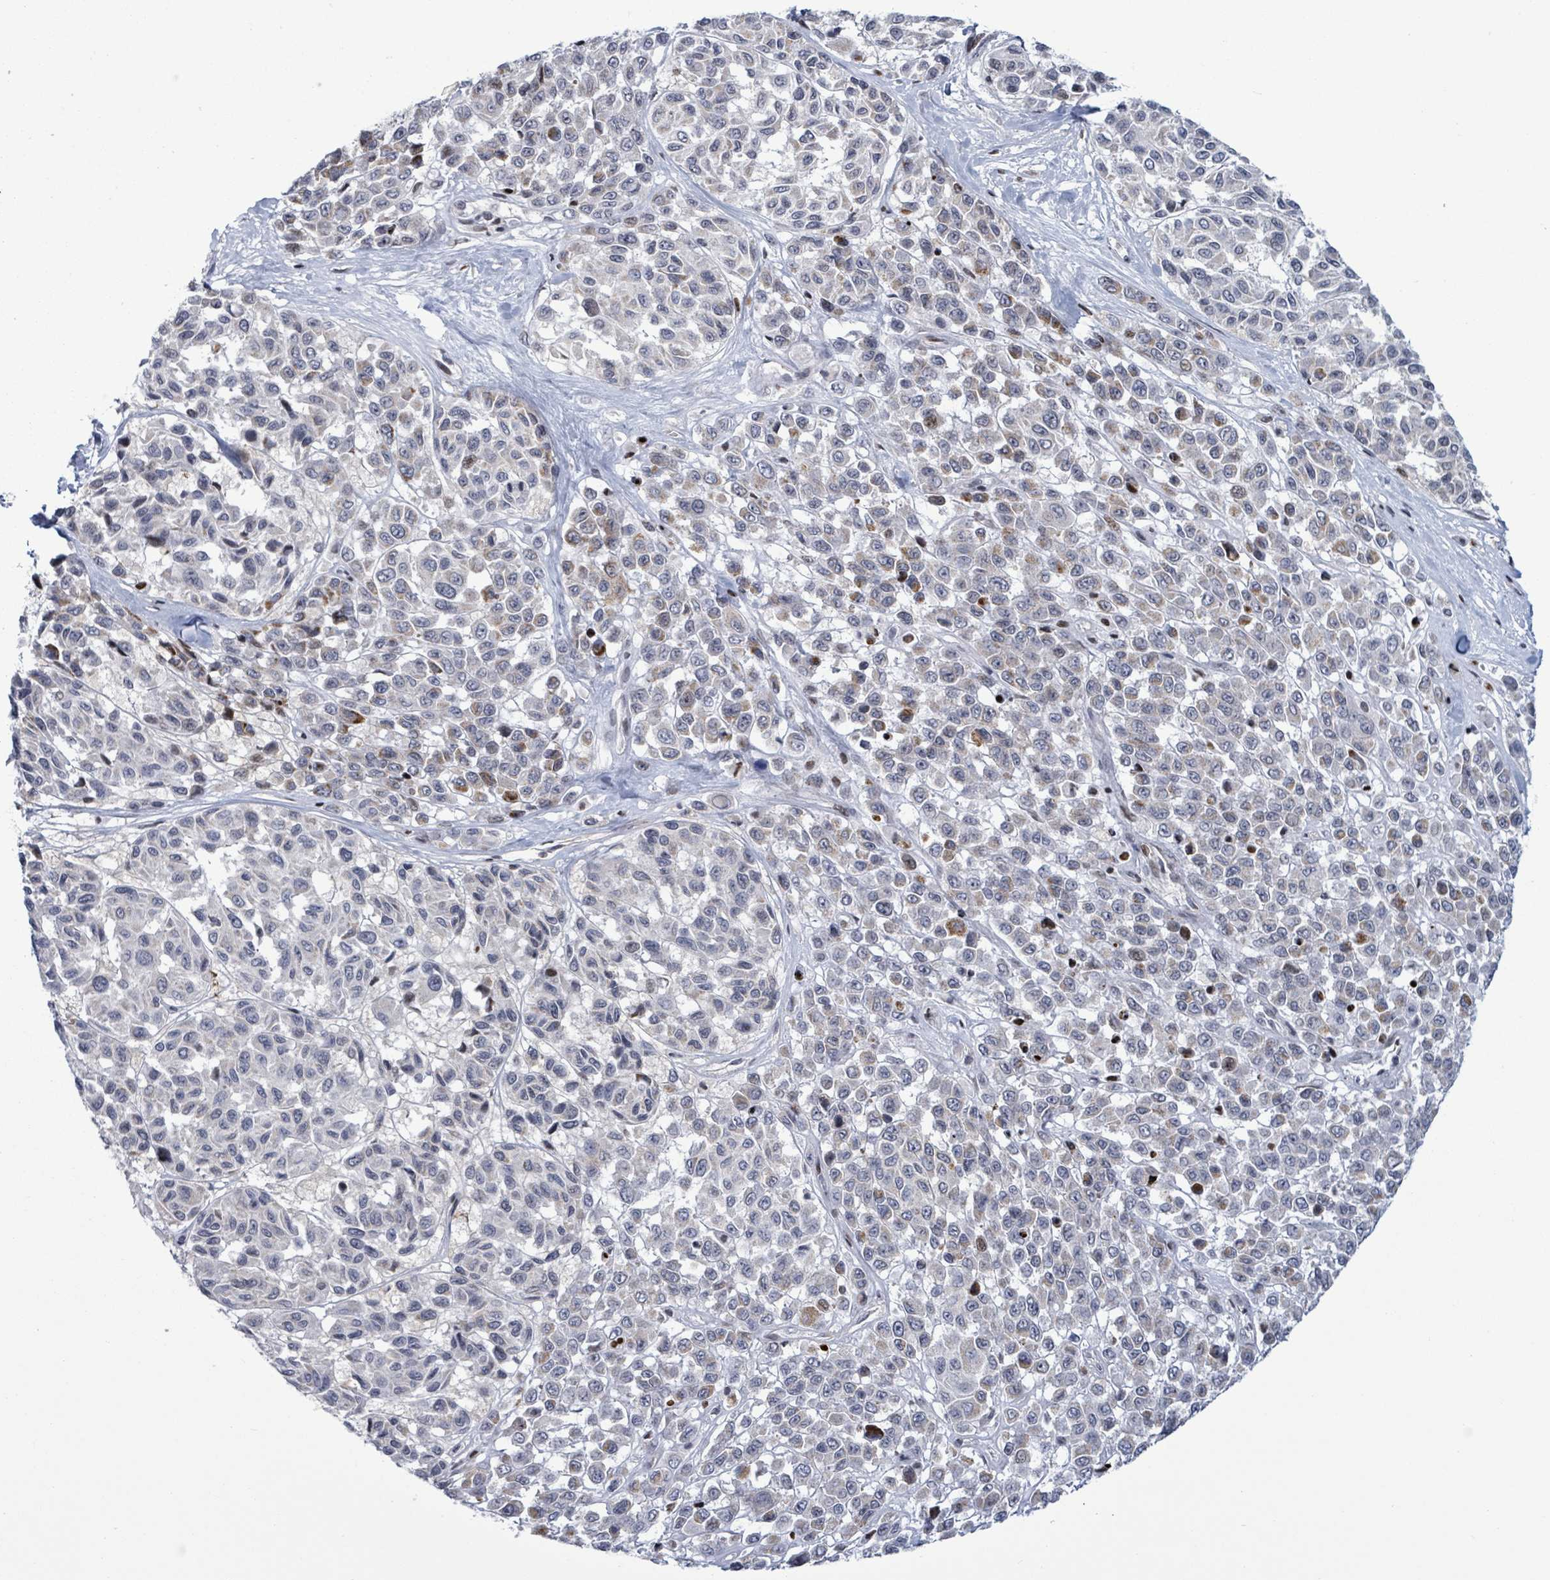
{"staining": {"intensity": "moderate", "quantity": "<25%", "location": "cytoplasmic/membranous"}, "tissue": "melanoma", "cell_type": "Tumor cells", "image_type": "cancer", "snomed": [{"axis": "morphology", "description": "Malignant melanoma, NOS"}, {"axis": "topography", "description": "Skin"}], "caption": "Immunohistochemical staining of human melanoma reveals moderate cytoplasmic/membranous protein staining in about <25% of tumor cells. Immunohistochemistry (ihc) stains the protein of interest in brown and the nuclei are stained blue.", "gene": "FNDC4", "patient": {"sex": "female", "age": 66}}